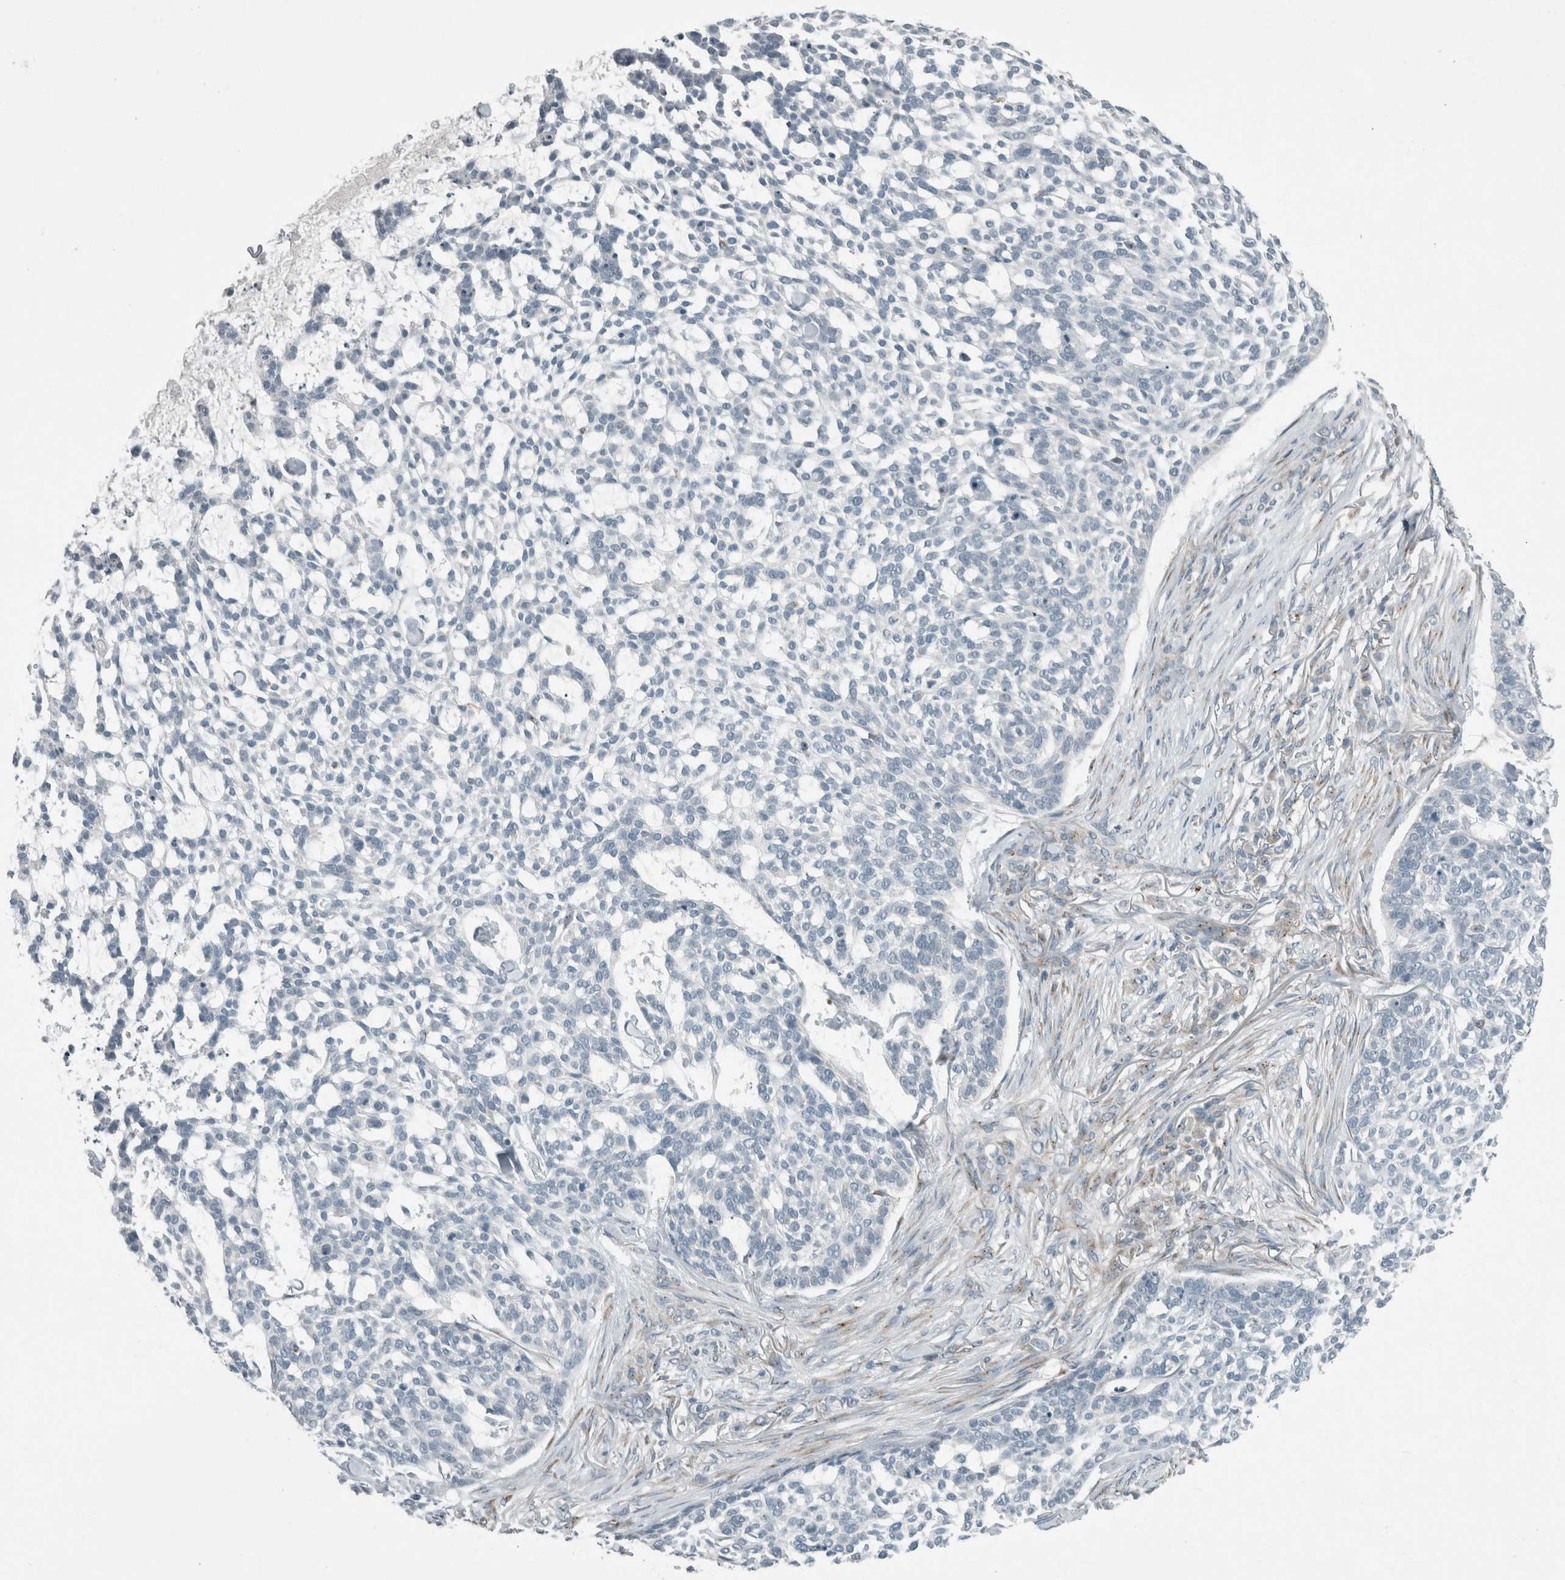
{"staining": {"intensity": "negative", "quantity": "none", "location": "none"}, "tissue": "skin cancer", "cell_type": "Tumor cells", "image_type": "cancer", "snomed": [{"axis": "morphology", "description": "Basal cell carcinoma"}, {"axis": "topography", "description": "Skin"}], "caption": "Immunohistochemical staining of human skin cancer demonstrates no significant staining in tumor cells.", "gene": "KIF1C", "patient": {"sex": "female", "age": 64}}